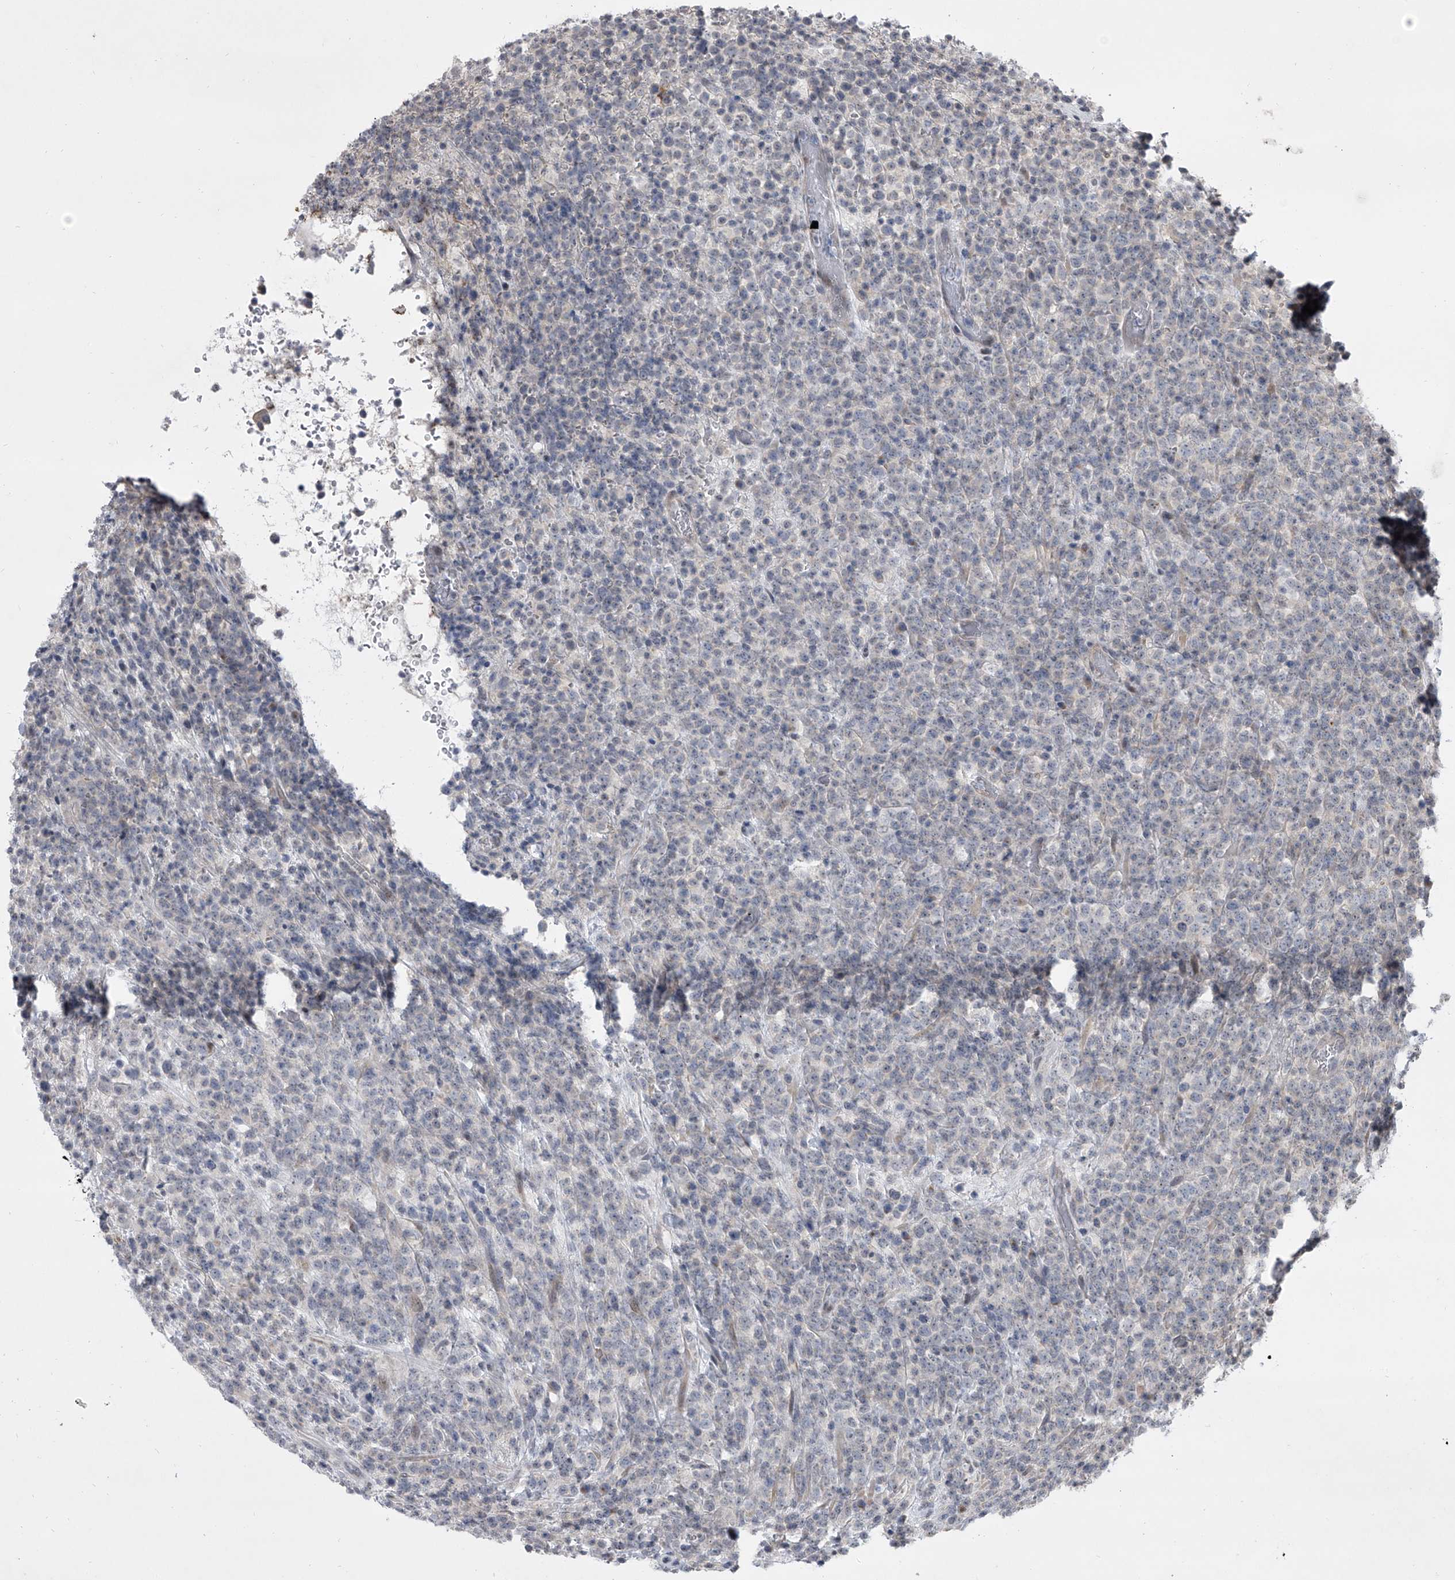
{"staining": {"intensity": "negative", "quantity": "none", "location": "none"}, "tissue": "lymphoma", "cell_type": "Tumor cells", "image_type": "cancer", "snomed": [{"axis": "morphology", "description": "Malignant lymphoma, non-Hodgkin's type, High grade"}, {"axis": "topography", "description": "Colon"}], "caption": "IHC micrograph of lymphoma stained for a protein (brown), which demonstrates no positivity in tumor cells. (DAB (3,3'-diaminobenzidine) IHC with hematoxylin counter stain).", "gene": "HEATR6", "patient": {"sex": "female", "age": 53}}